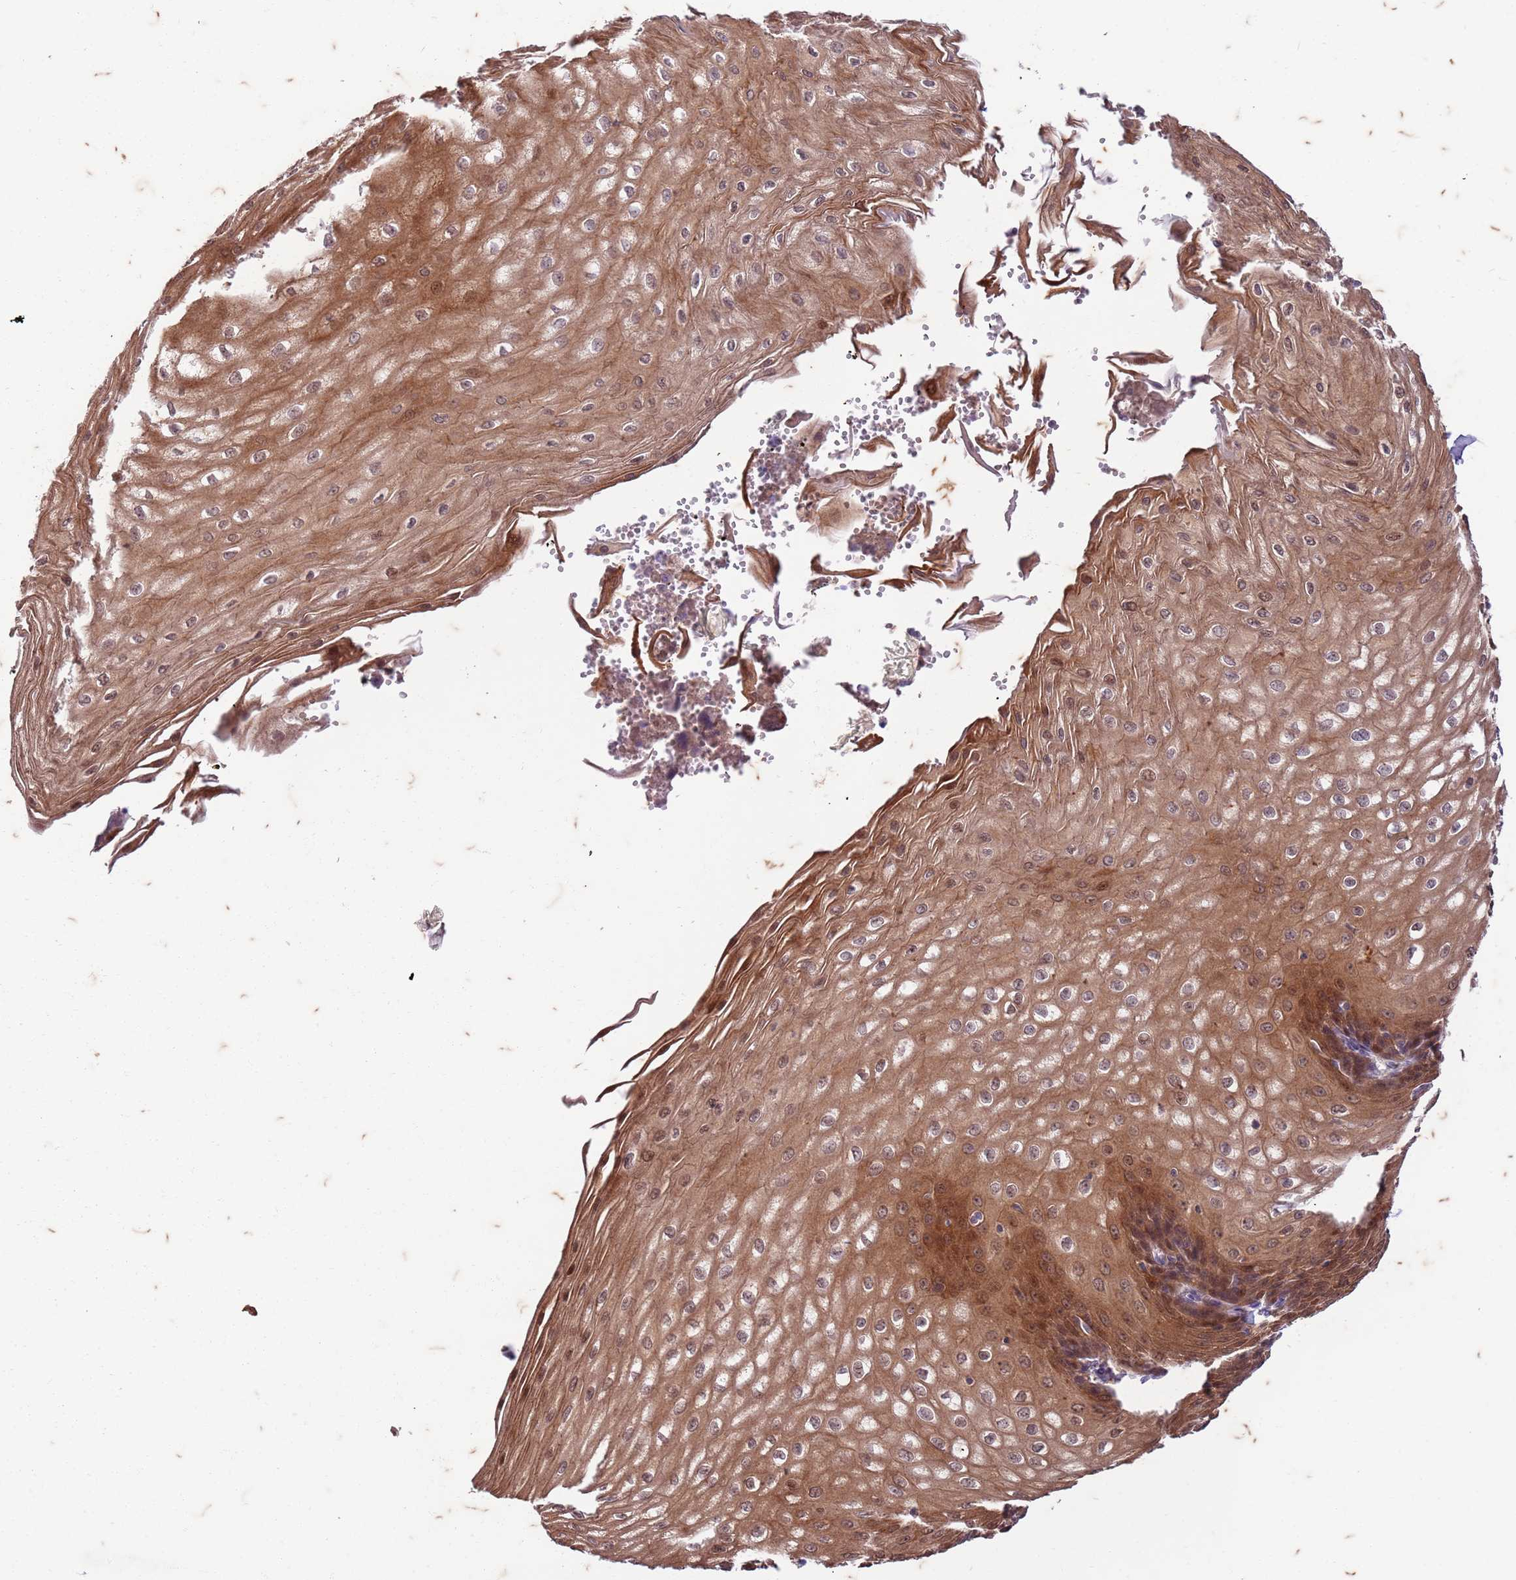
{"staining": {"intensity": "moderate", "quantity": ">75%", "location": "cytoplasmic/membranous,nuclear"}, "tissue": "esophagus", "cell_type": "Squamous epithelial cells", "image_type": "normal", "snomed": [{"axis": "morphology", "description": "Normal tissue, NOS"}, {"axis": "topography", "description": "Esophagus"}], "caption": "Immunohistochemistry (IHC) (DAB (3,3'-diaminobenzidine)) staining of benign human esophagus displays moderate cytoplasmic/membranous,nuclear protein staining in approximately >75% of squamous epithelial cells.", "gene": "RAPGEF3", "patient": {"sex": "male", "age": 60}}